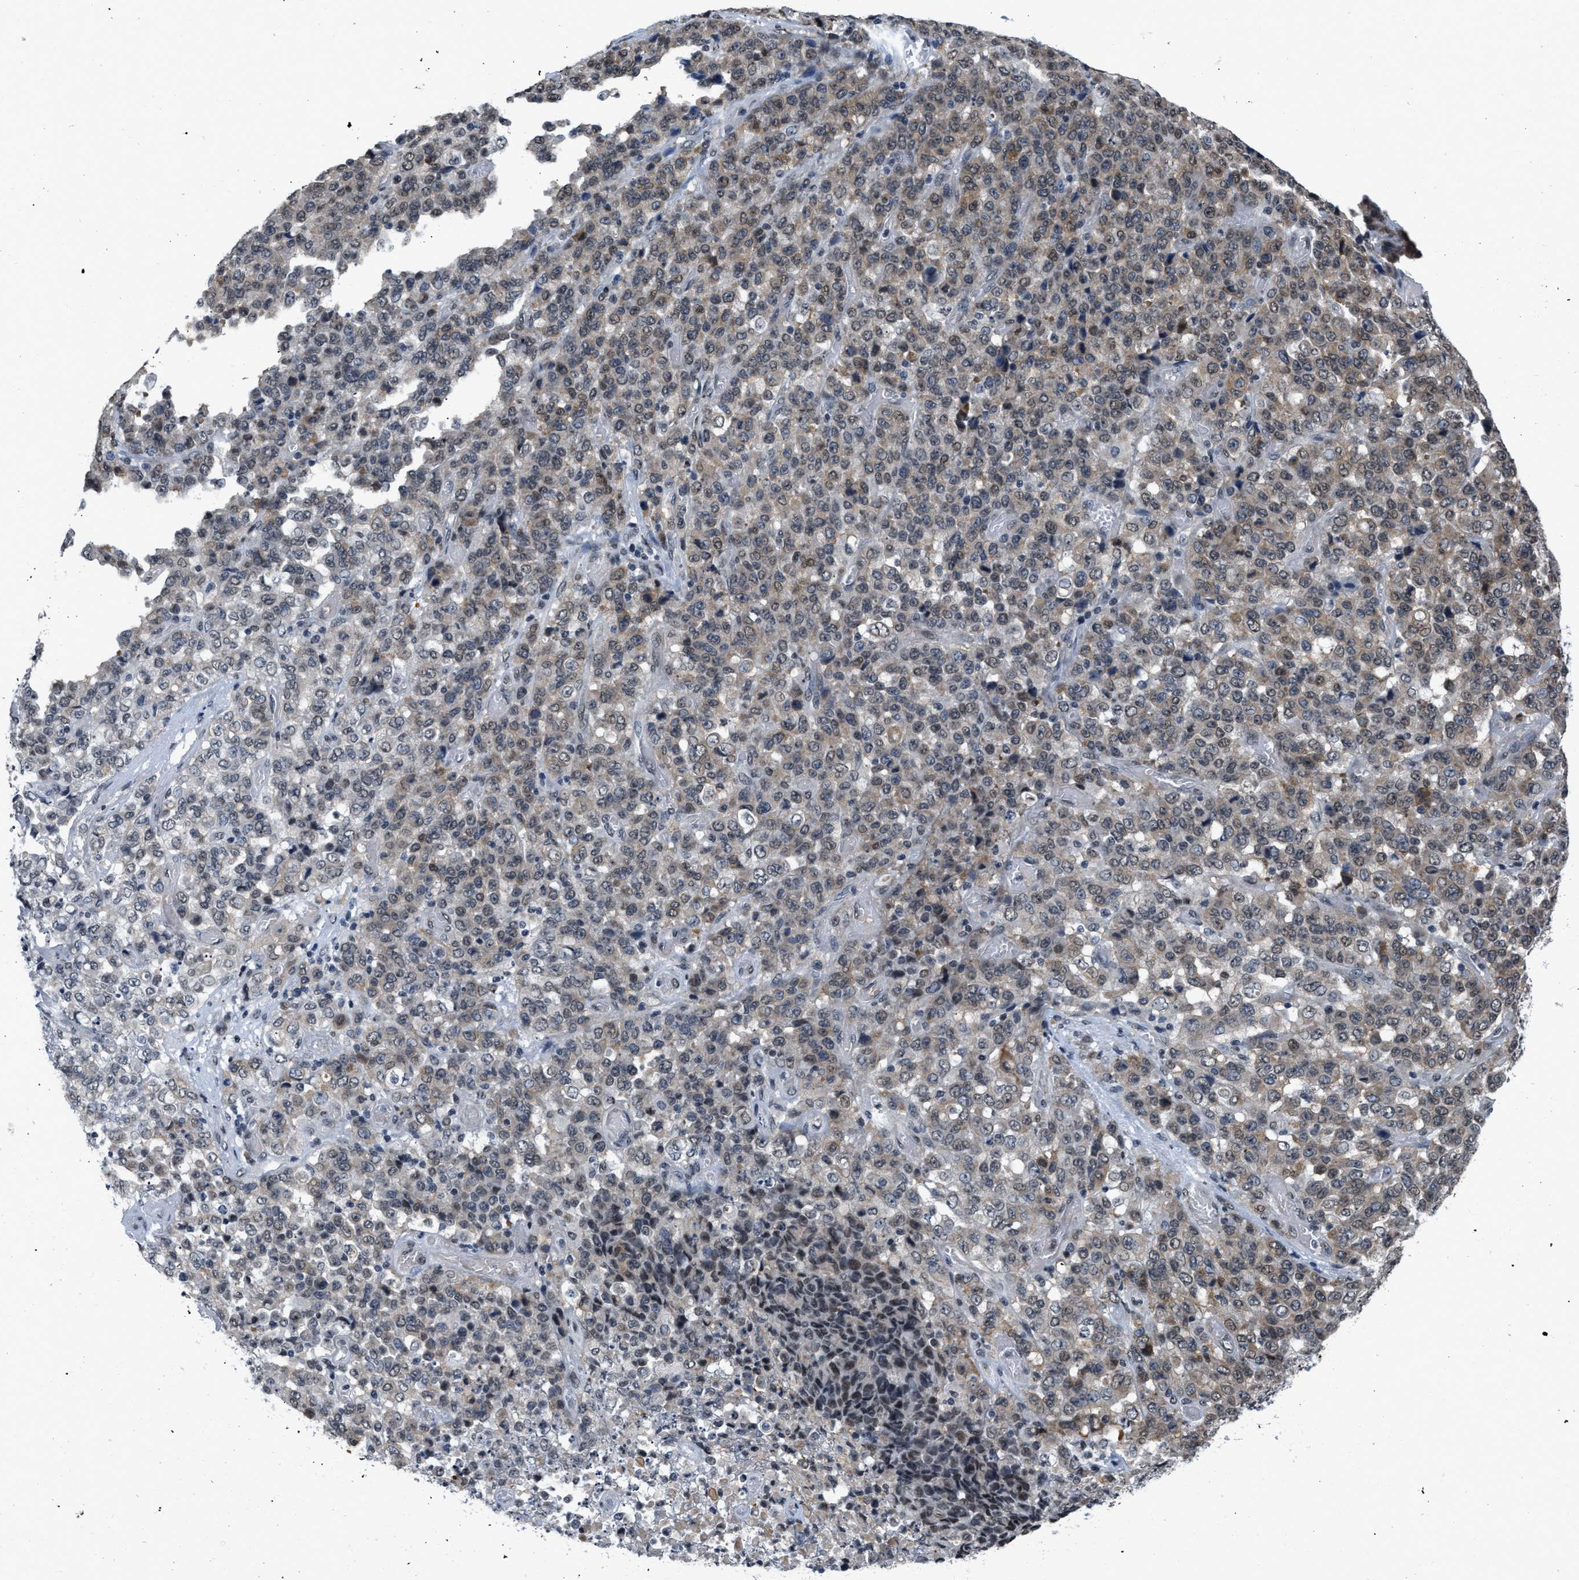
{"staining": {"intensity": "weak", "quantity": "25%-75%", "location": "cytoplasmic/membranous,nuclear"}, "tissue": "stomach cancer", "cell_type": "Tumor cells", "image_type": "cancer", "snomed": [{"axis": "morphology", "description": "Adenocarcinoma, NOS"}, {"axis": "topography", "description": "Stomach"}], "caption": "Protein staining exhibits weak cytoplasmic/membranous and nuclear staining in approximately 25%-75% of tumor cells in stomach adenocarcinoma. The staining was performed using DAB (3,3'-diaminobenzidine), with brown indicating positive protein expression. Nuclei are stained blue with hematoxylin.", "gene": "RAF1", "patient": {"sex": "female", "age": 73}}